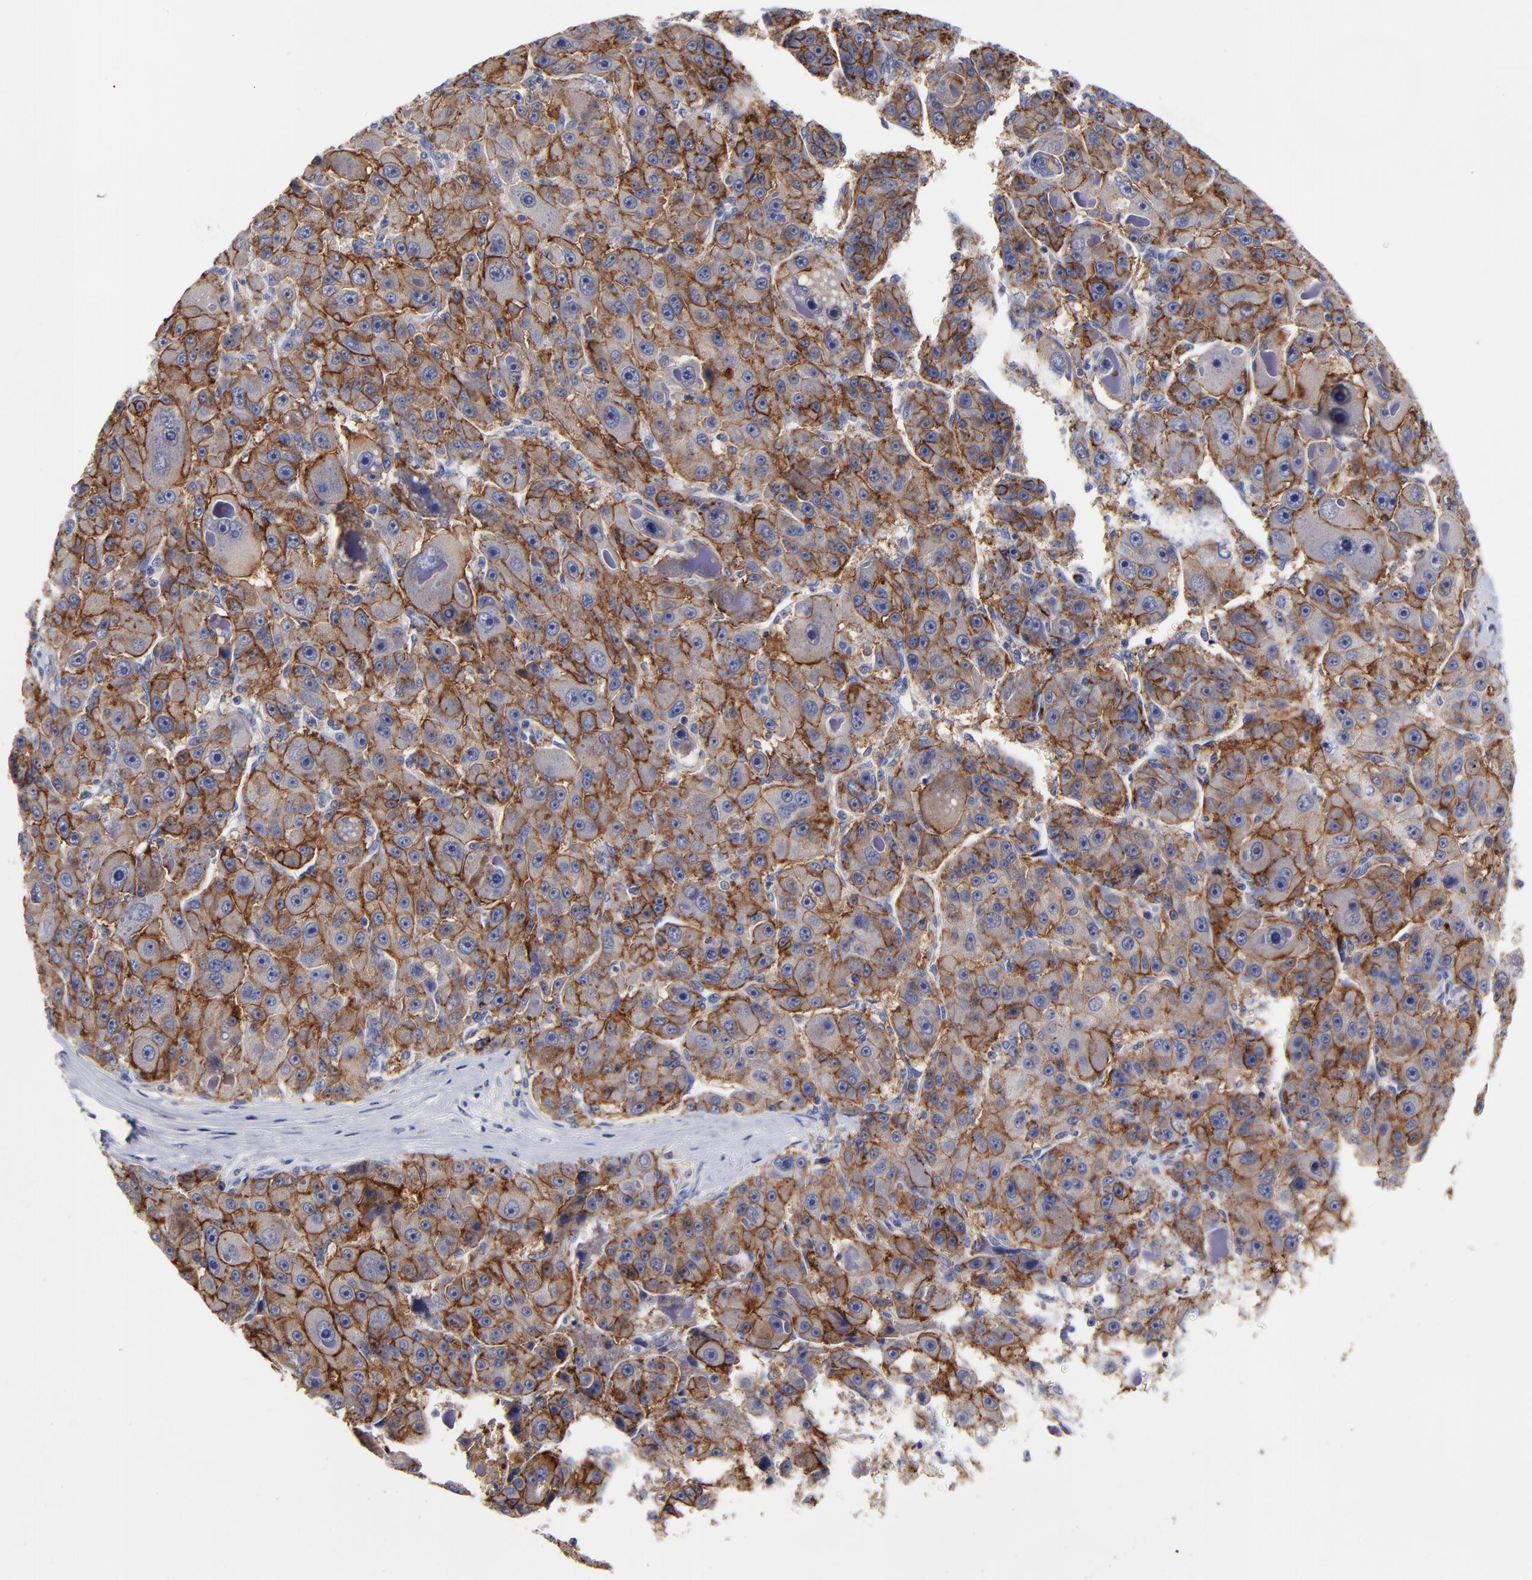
{"staining": {"intensity": "moderate", "quantity": ">75%", "location": "cytoplasmic/membranous"}, "tissue": "liver cancer", "cell_type": "Tumor cells", "image_type": "cancer", "snomed": [{"axis": "morphology", "description": "Carcinoma, Hepatocellular, NOS"}, {"axis": "topography", "description": "Liver"}], "caption": "Immunohistochemistry (IHC) micrograph of human liver cancer stained for a protein (brown), which displays medium levels of moderate cytoplasmic/membranous positivity in about >75% of tumor cells.", "gene": "CXADR", "patient": {"sex": "male", "age": 76}}